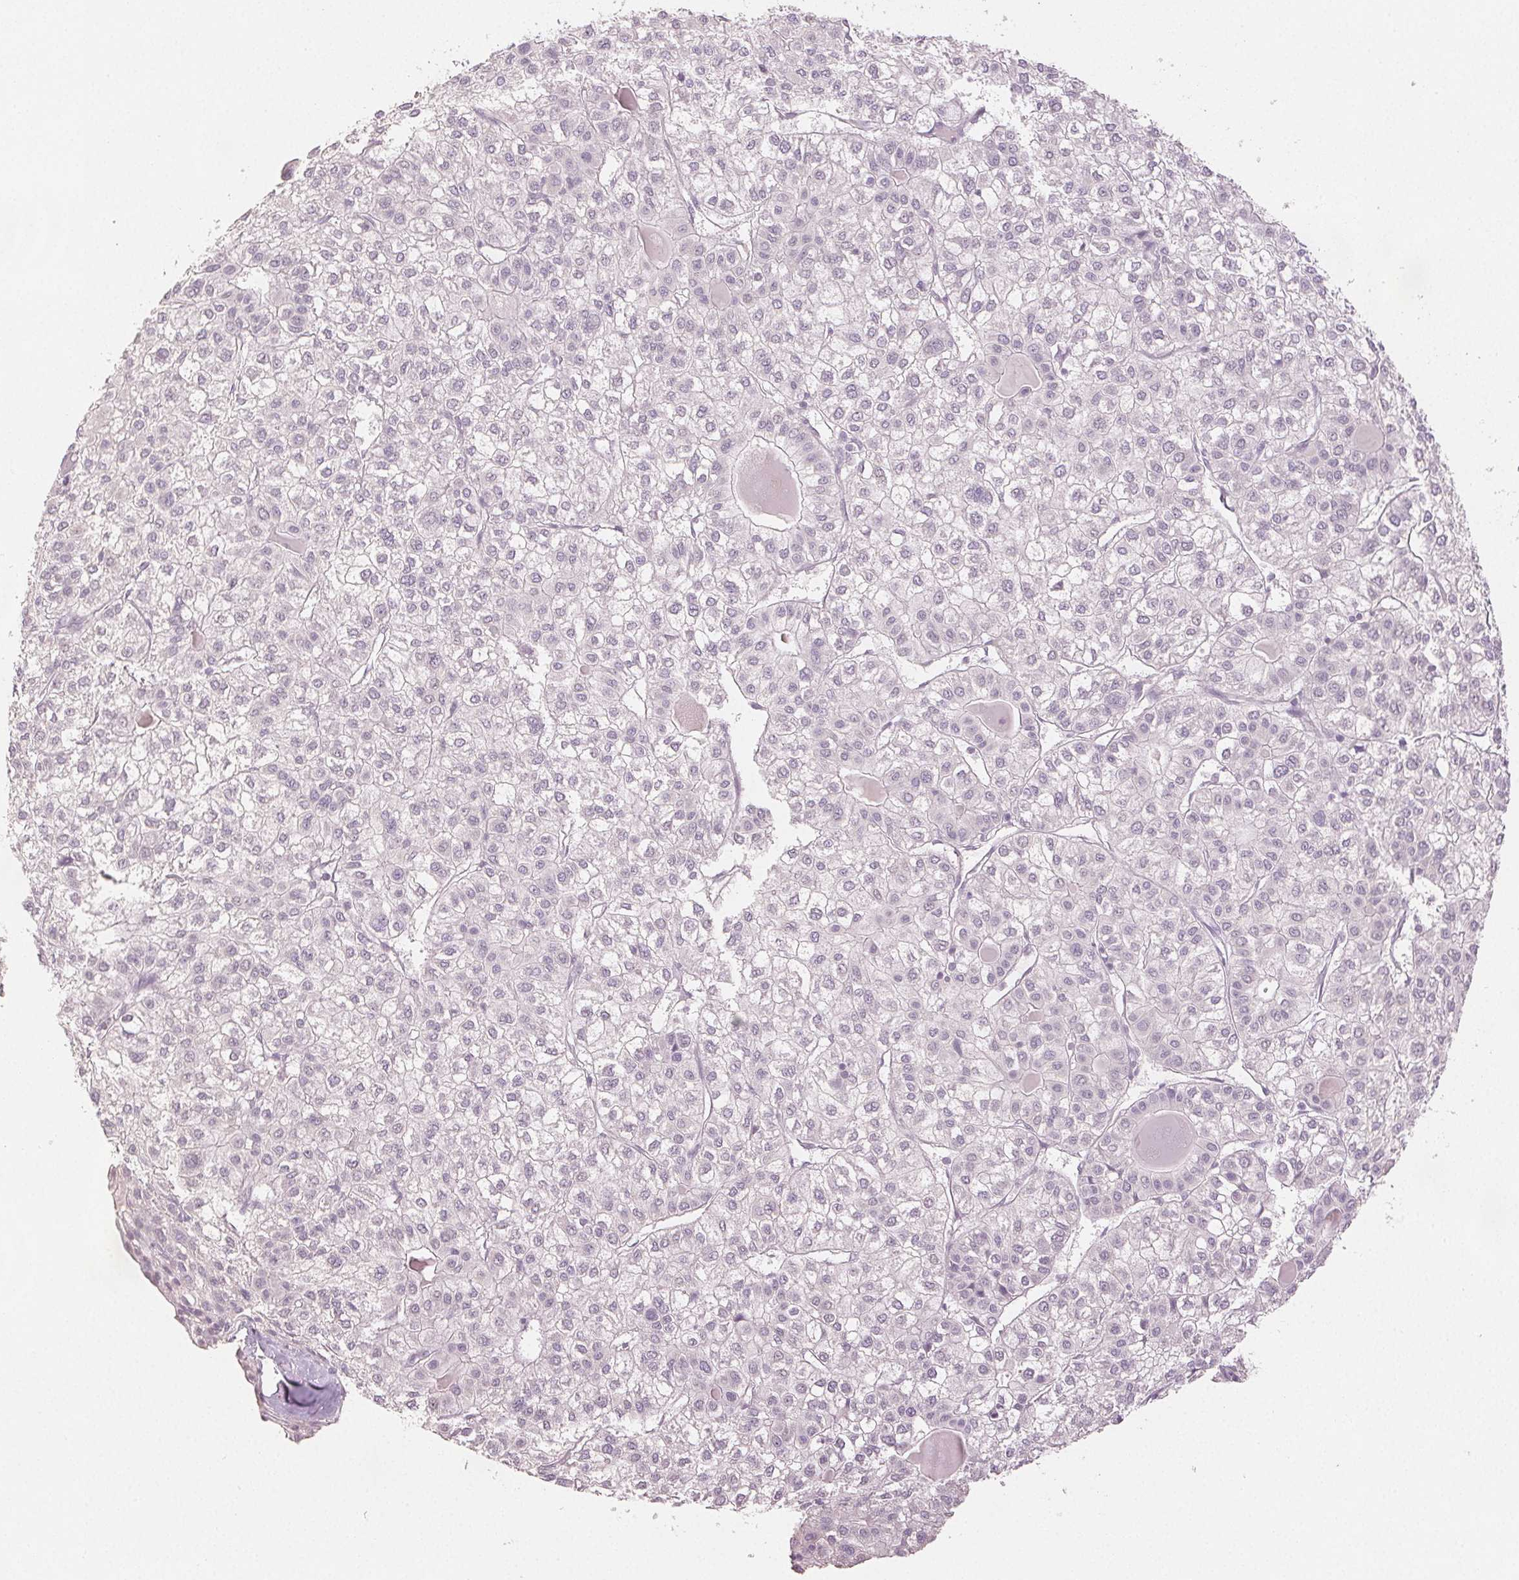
{"staining": {"intensity": "negative", "quantity": "none", "location": "none"}, "tissue": "liver cancer", "cell_type": "Tumor cells", "image_type": "cancer", "snomed": [{"axis": "morphology", "description": "Carcinoma, Hepatocellular, NOS"}, {"axis": "topography", "description": "Liver"}], "caption": "Immunohistochemistry photomicrograph of human liver cancer (hepatocellular carcinoma) stained for a protein (brown), which shows no positivity in tumor cells.", "gene": "SCGN", "patient": {"sex": "female", "age": 43}}